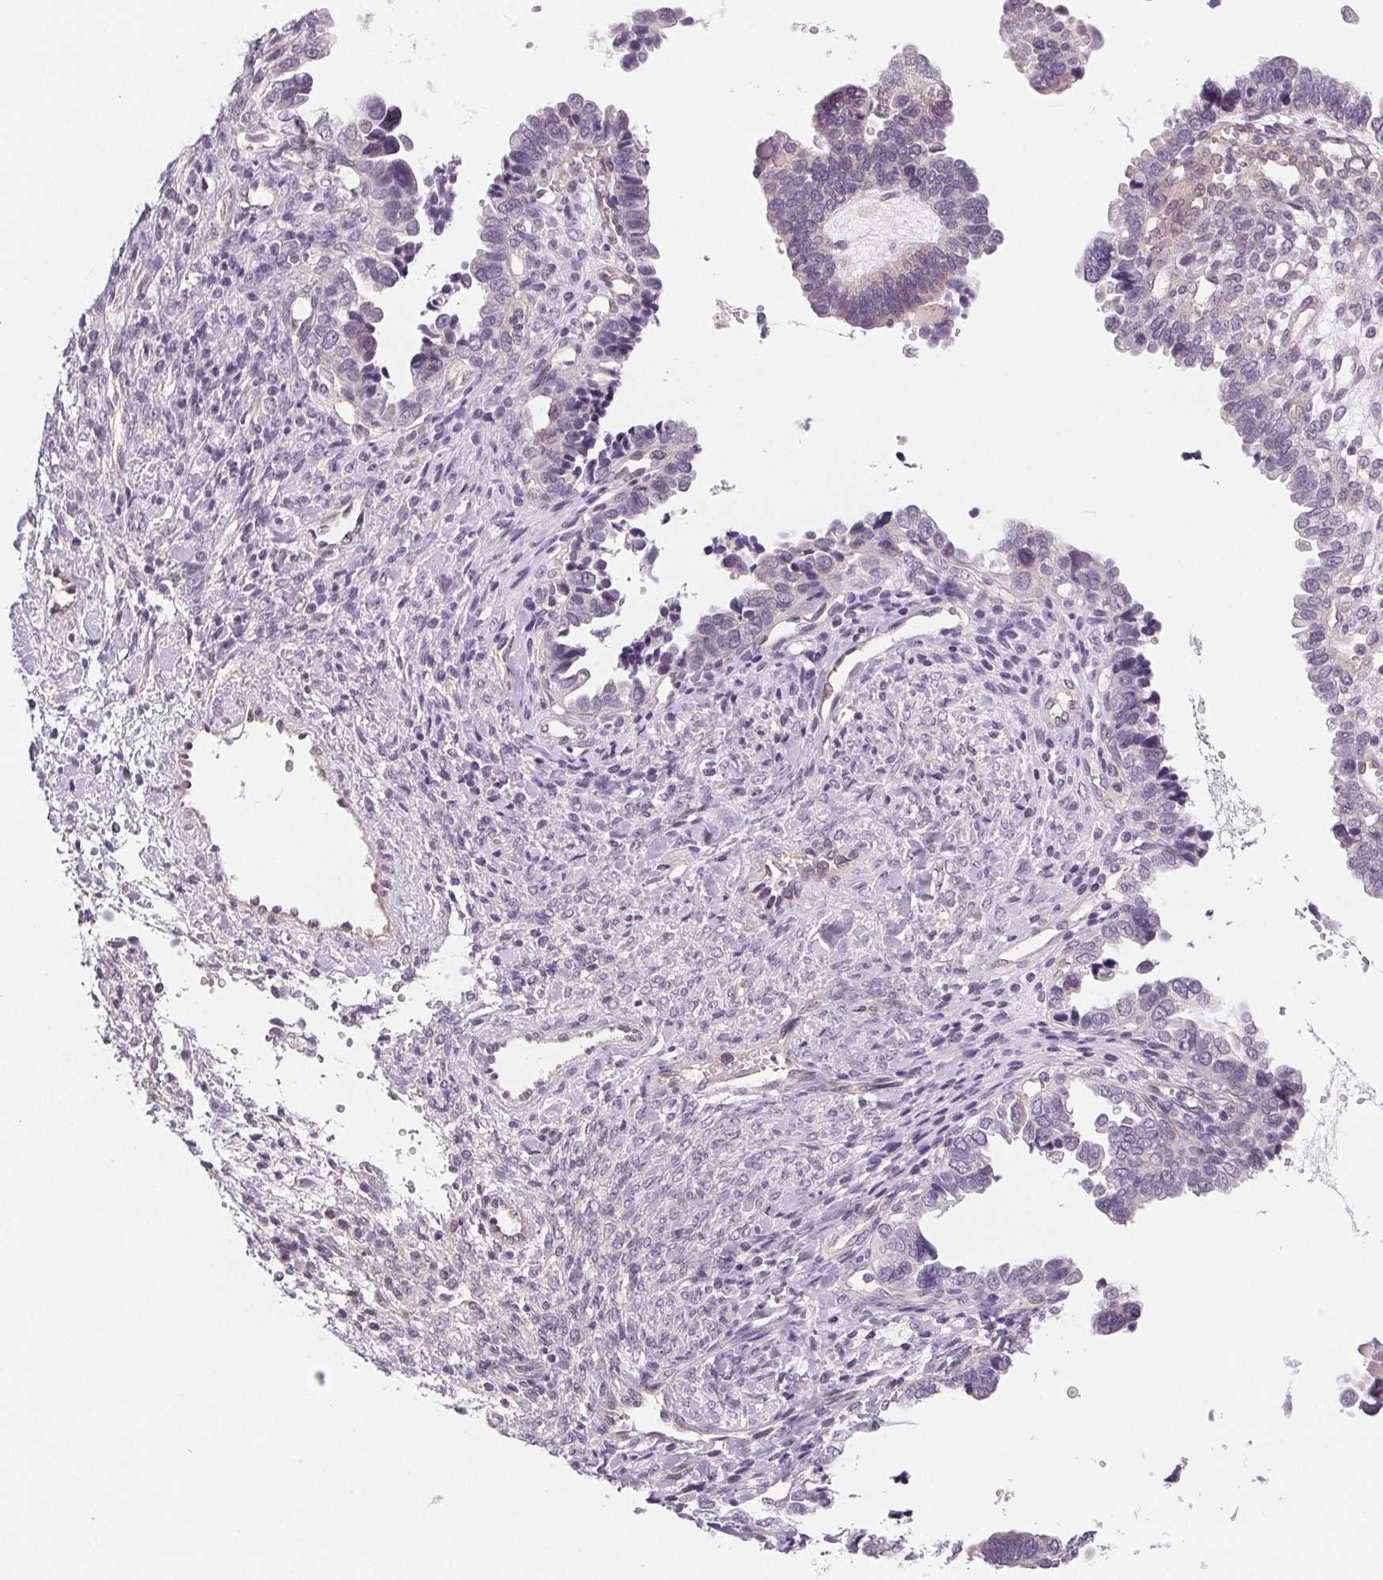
{"staining": {"intensity": "negative", "quantity": "none", "location": "none"}, "tissue": "ovarian cancer", "cell_type": "Tumor cells", "image_type": "cancer", "snomed": [{"axis": "morphology", "description": "Cystadenocarcinoma, serous, NOS"}, {"axis": "topography", "description": "Ovary"}], "caption": "Immunohistochemical staining of human ovarian cancer reveals no significant staining in tumor cells.", "gene": "CFC1", "patient": {"sex": "female", "age": 51}}